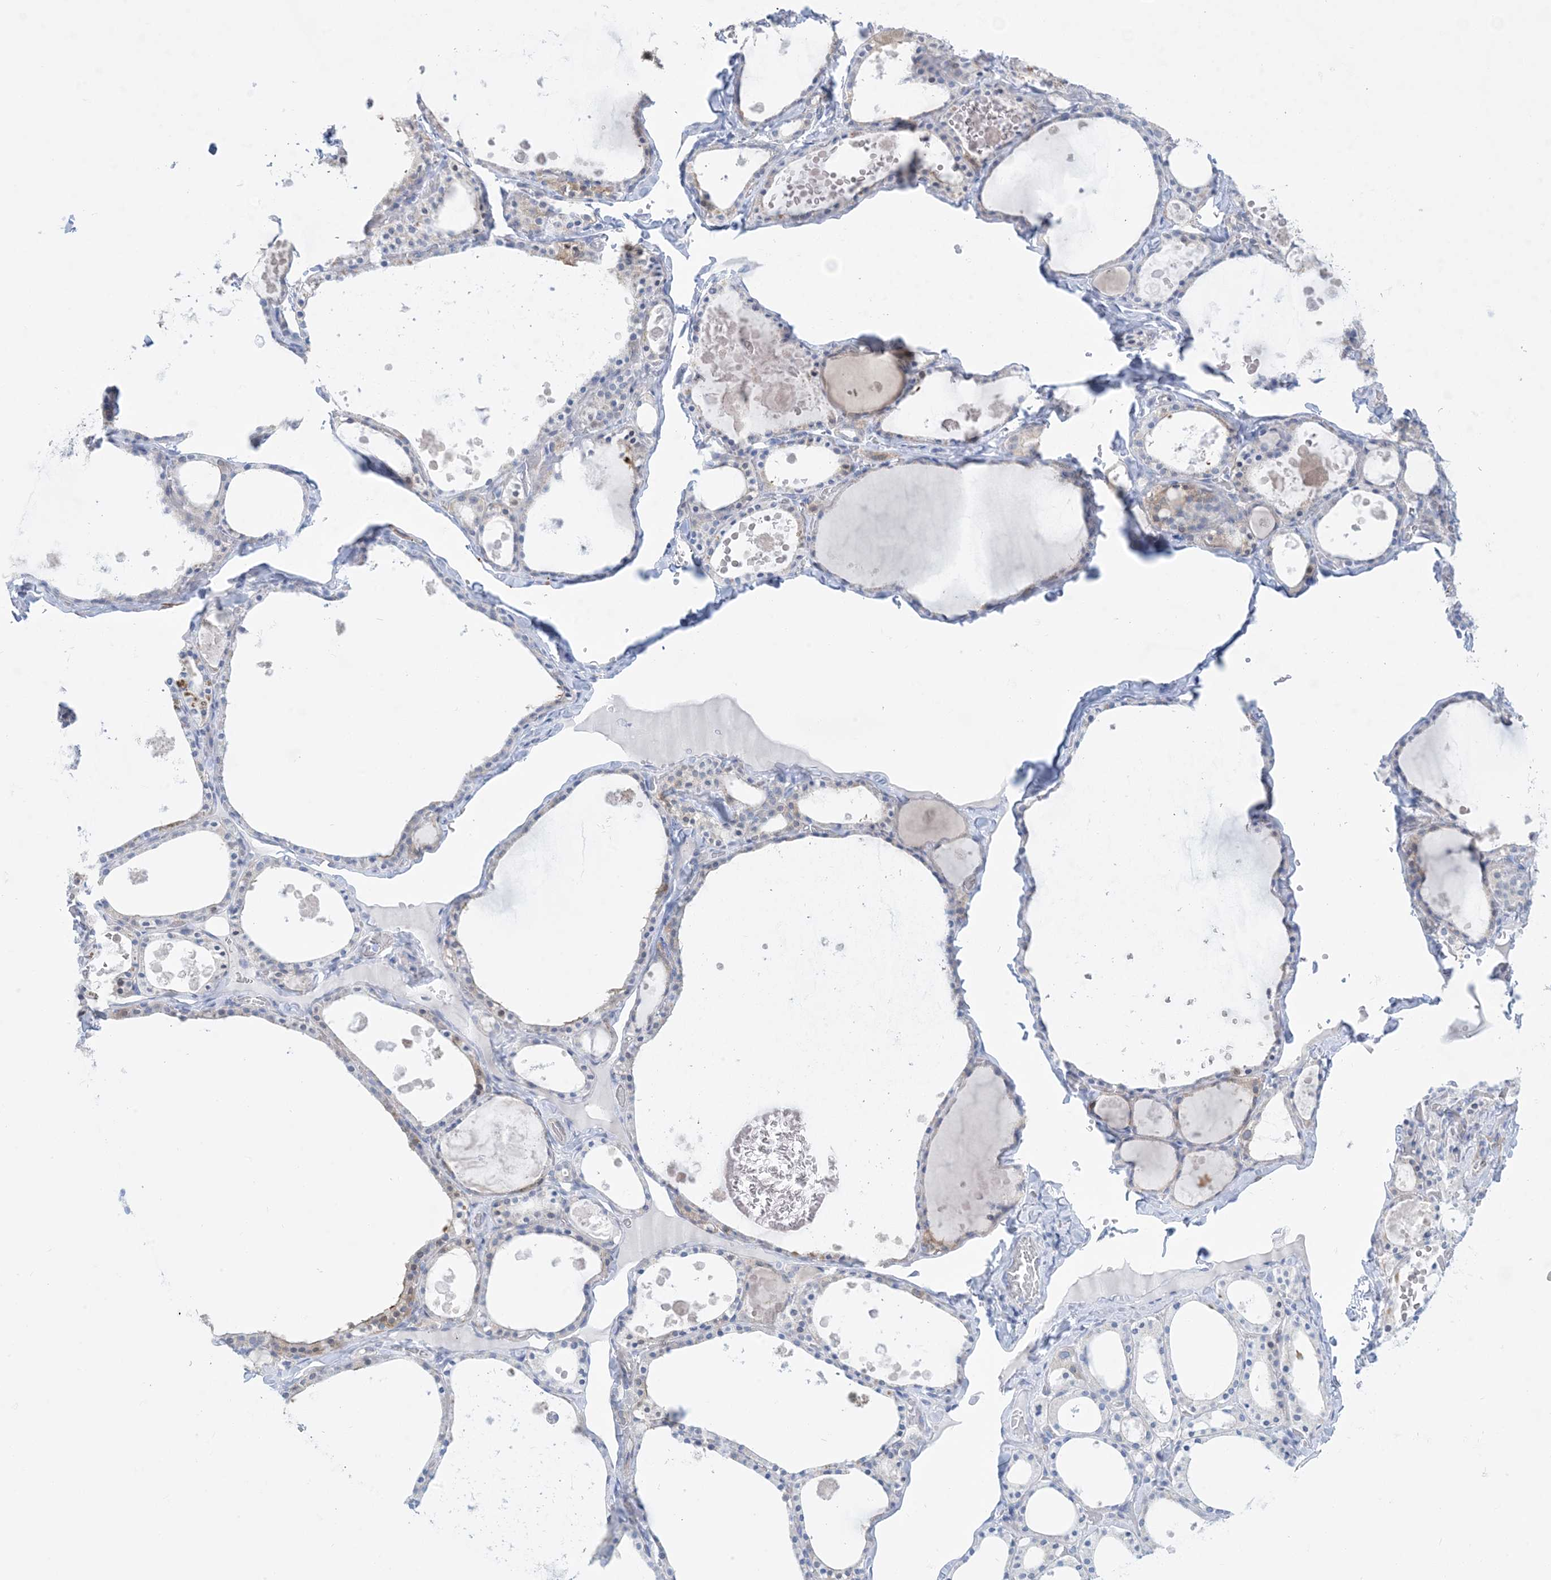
{"staining": {"intensity": "moderate", "quantity": "<25%", "location": "cytoplasmic/membranous"}, "tissue": "thyroid gland", "cell_type": "Glandular cells", "image_type": "normal", "snomed": [{"axis": "morphology", "description": "Normal tissue, NOS"}, {"axis": "topography", "description": "Thyroid gland"}], "caption": "A brown stain labels moderate cytoplasmic/membranous staining of a protein in glandular cells of unremarkable thyroid gland. The staining is performed using DAB brown chromogen to label protein expression. The nuclei are counter-stained blue using hematoxylin.", "gene": "MARS2", "patient": {"sex": "male", "age": 56}}